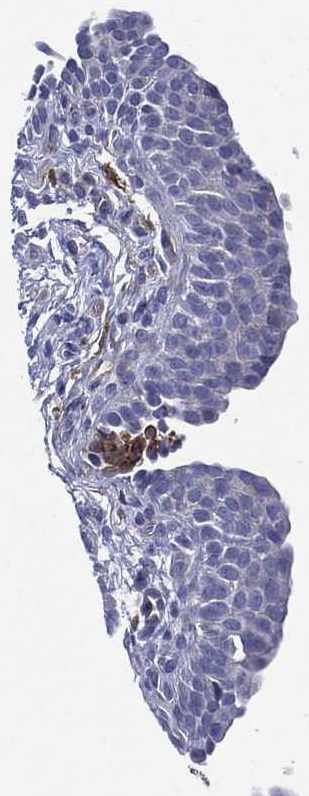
{"staining": {"intensity": "negative", "quantity": "none", "location": "none"}, "tissue": "urinary bladder", "cell_type": "Urothelial cells", "image_type": "normal", "snomed": [{"axis": "morphology", "description": "Normal tissue, NOS"}, {"axis": "topography", "description": "Urinary bladder"}], "caption": "Immunohistochemical staining of benign urinary bladder displays no significant staining in urothelial cells.", "gene": "TMPRSS11D", "patient": {"sex": "male", "age": 66}}